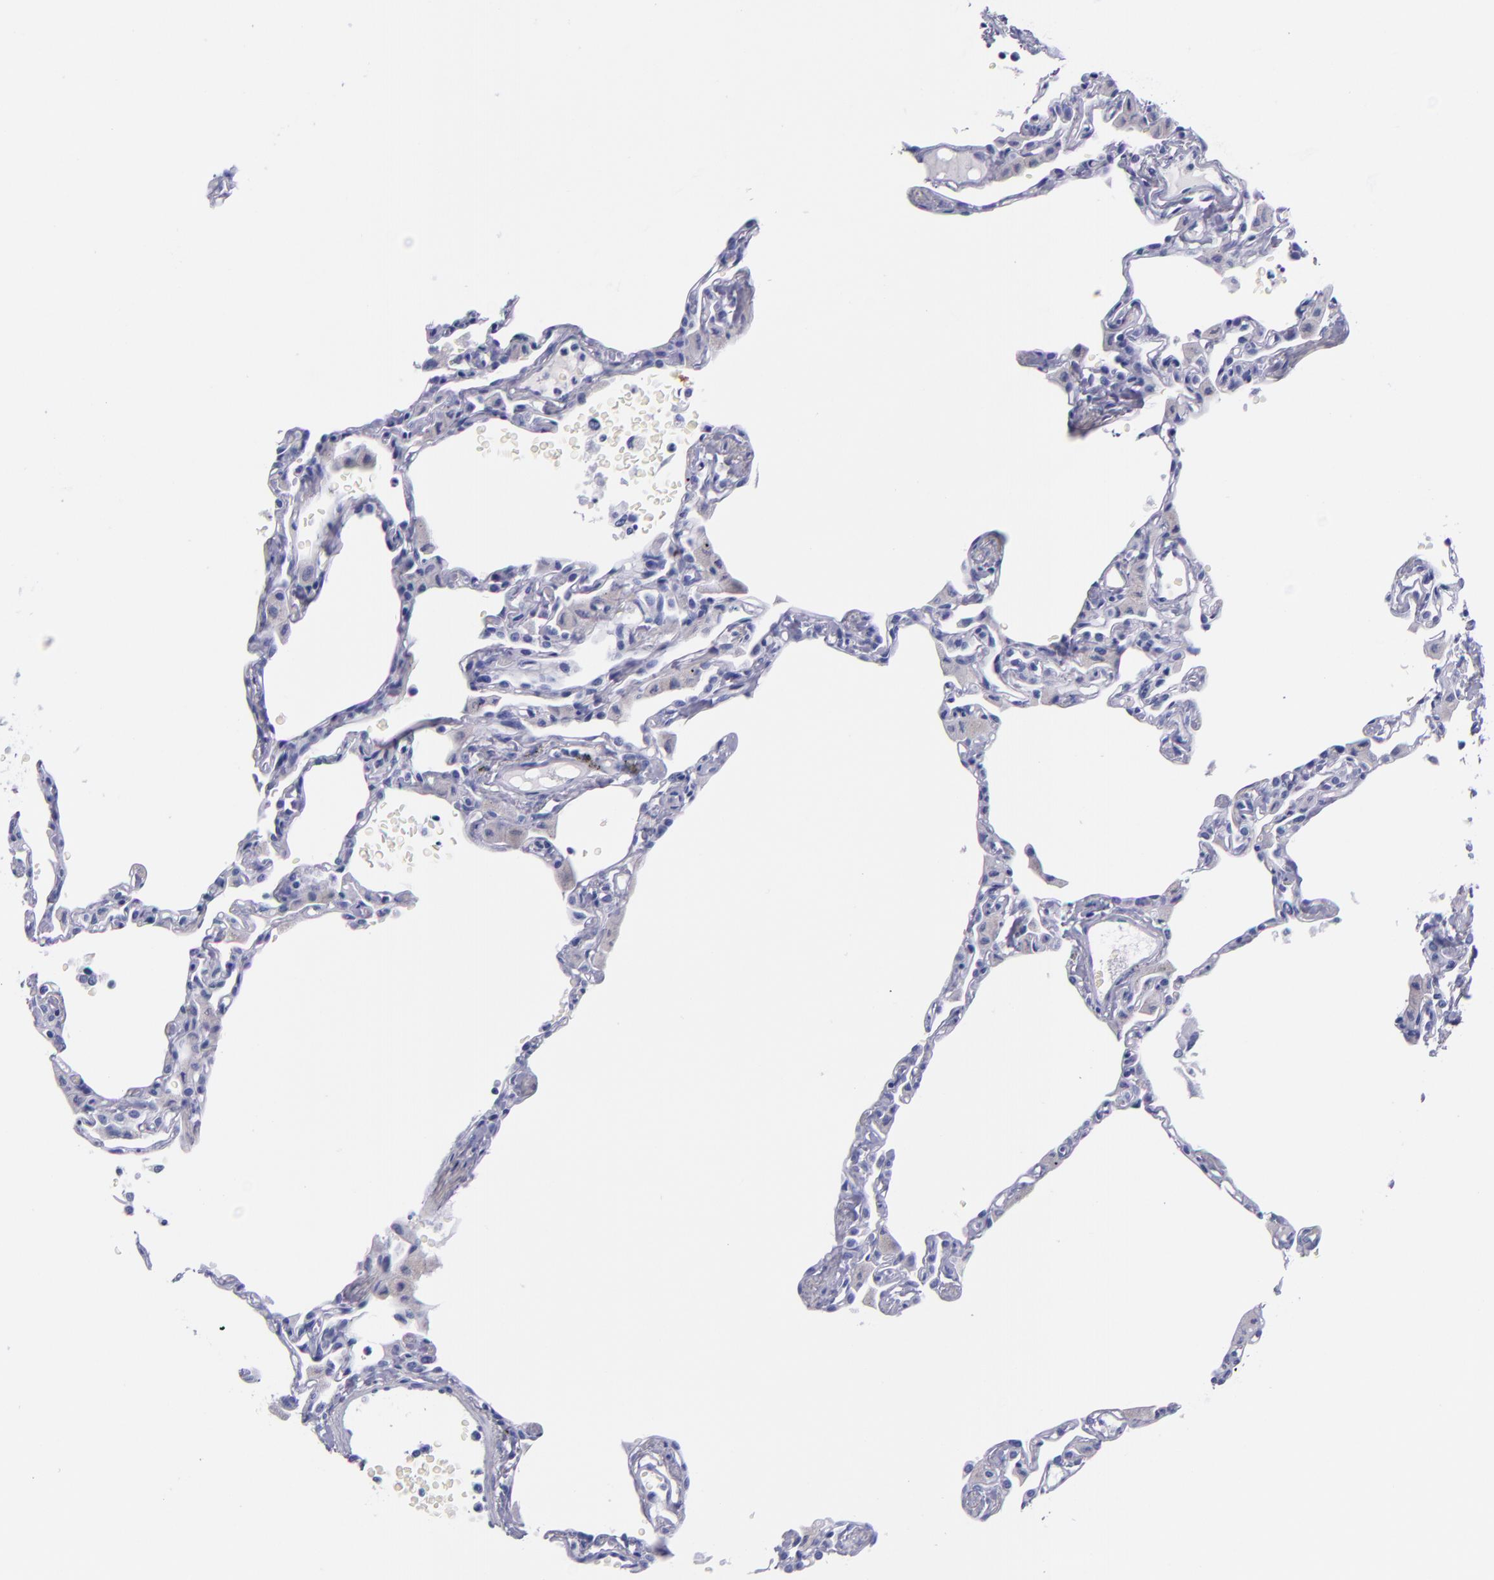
{"staining": {"intensity": "negative", "quantity": "none", "location": "none"}, "tissue": "lung", "cell_type": "Alveolar cells", "image_type": "normal", "snomed": [{"axis": "morphology", "description": "Normal tissue, NOS"}, {"axis": "topography", "description": "Lung"}], "caption": "DAB (3,3'-diaminobenzidine) immunohistochemical staining of unremarkable lung demonstrates no significant staining in alveolar cells. (Brightfield microscopy of DAB (3,3'-diaminobenzidine) IHC at high magnification).", "gene": "SV2A", "patient": {"sex": "female", "age": 49}}